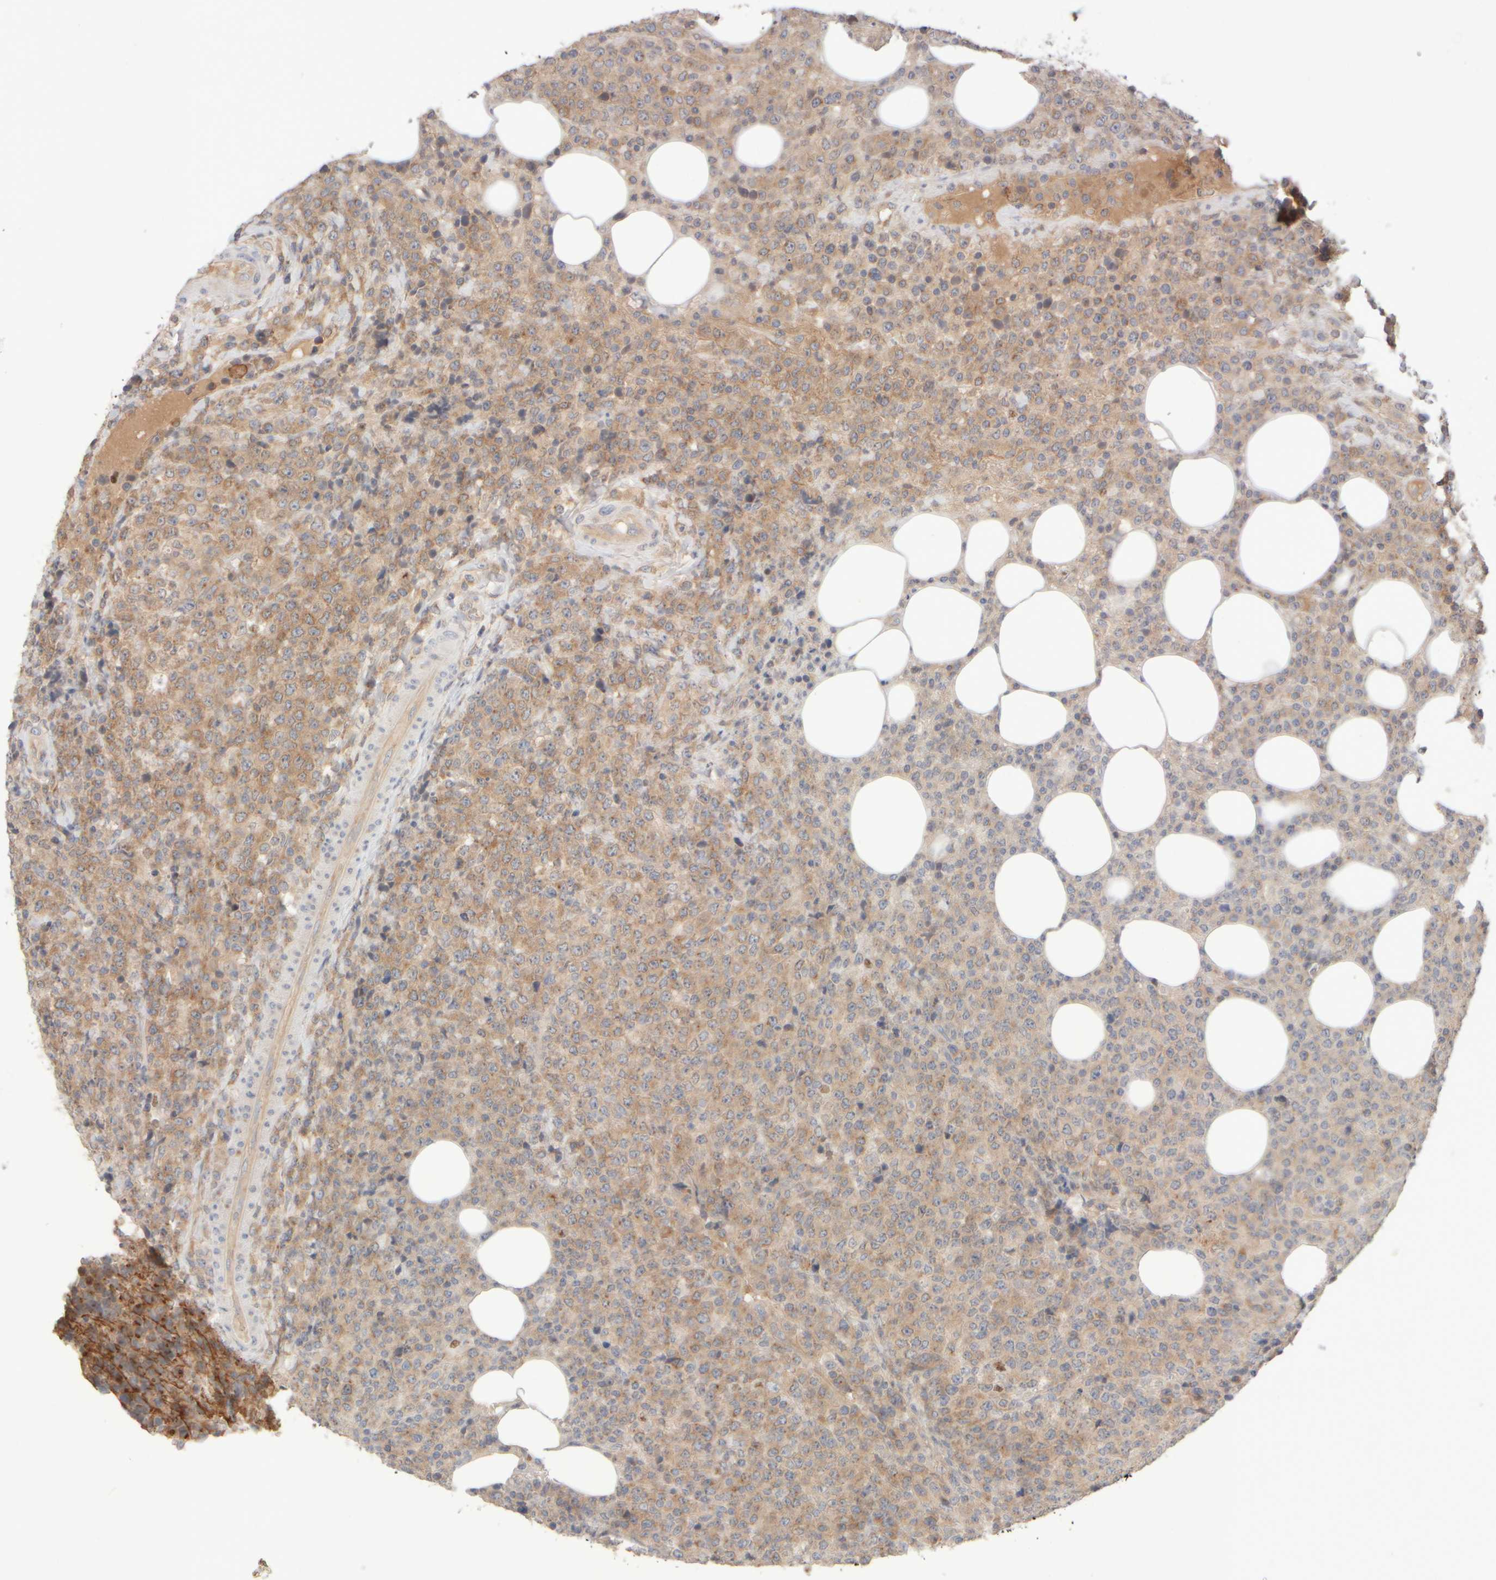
{"staining": {"intensity": "moderate", "quantity": "25%-75%", "location": "cytoplasmic/membranous"}, "tissue": "lymphoma", "cell_type": "Tumor cells", "image_type": "cancer", "snomed": [{"axis": "morphology", "description": "Malignant lymphoma, non-Hodgkin's type, High grade"}, {"axis": "topography", "description": "Lymph node"}], "caption": "Immunohistochemical staining of lymphoma reveals medium levels of moderate cytoplasmic/membranous staining in about 25%-75% of tumor cells. The staining was performed using DAB, with brown indicating positive protein expression. Nuclei are stained blue with hematoxylin.", "gene": "GOPC", "patient": {"sex": "male", "age": 13}}